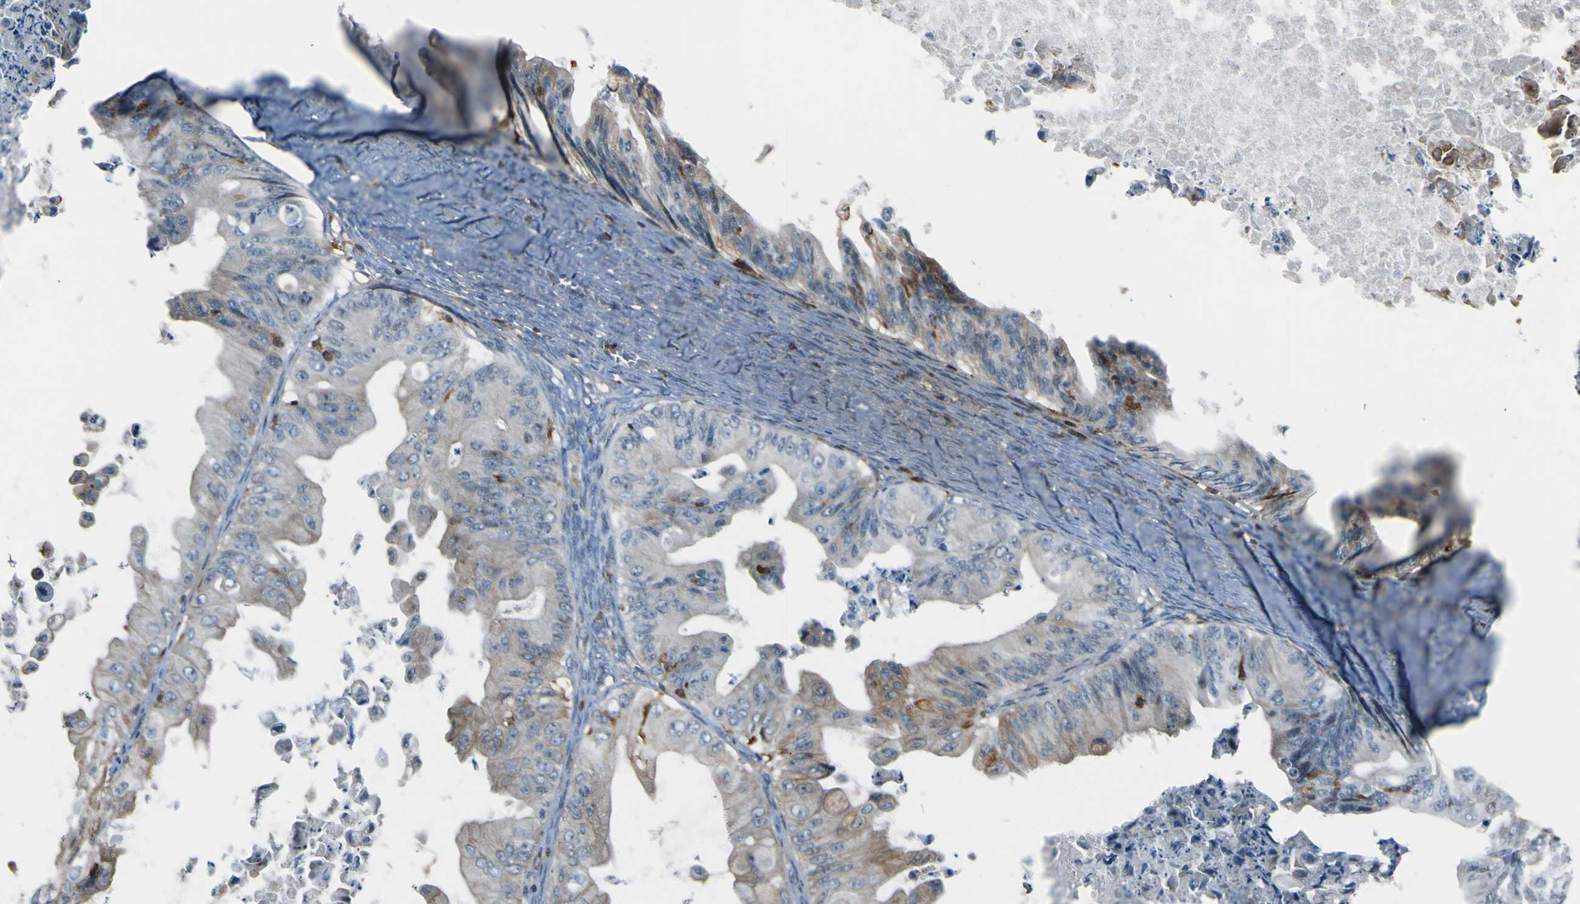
{"staining": {"intensity": "moderate", "quantity": "<25%", "location": "cytoplasmic/membranous"}, "tissue": "ovarian cancer", "cell_type": "Tumor cells", "image_type": "cancer", "snomed": [{"axis": "morphology", "description": "Cystadenocarcinoma, mucinous, NOS"}, {"axis": "topography", "description": "Ovary"}], "caption": "Ovarian mucinous cystadenocarcinoma stained for a protein displays moderate cytoplasmic/membranous positivity in tumor cells. (IHC, brightfield microscopy, high magnification).", "gene": "PCDHB5", "patient": {"sex": "female", "age": 37}}